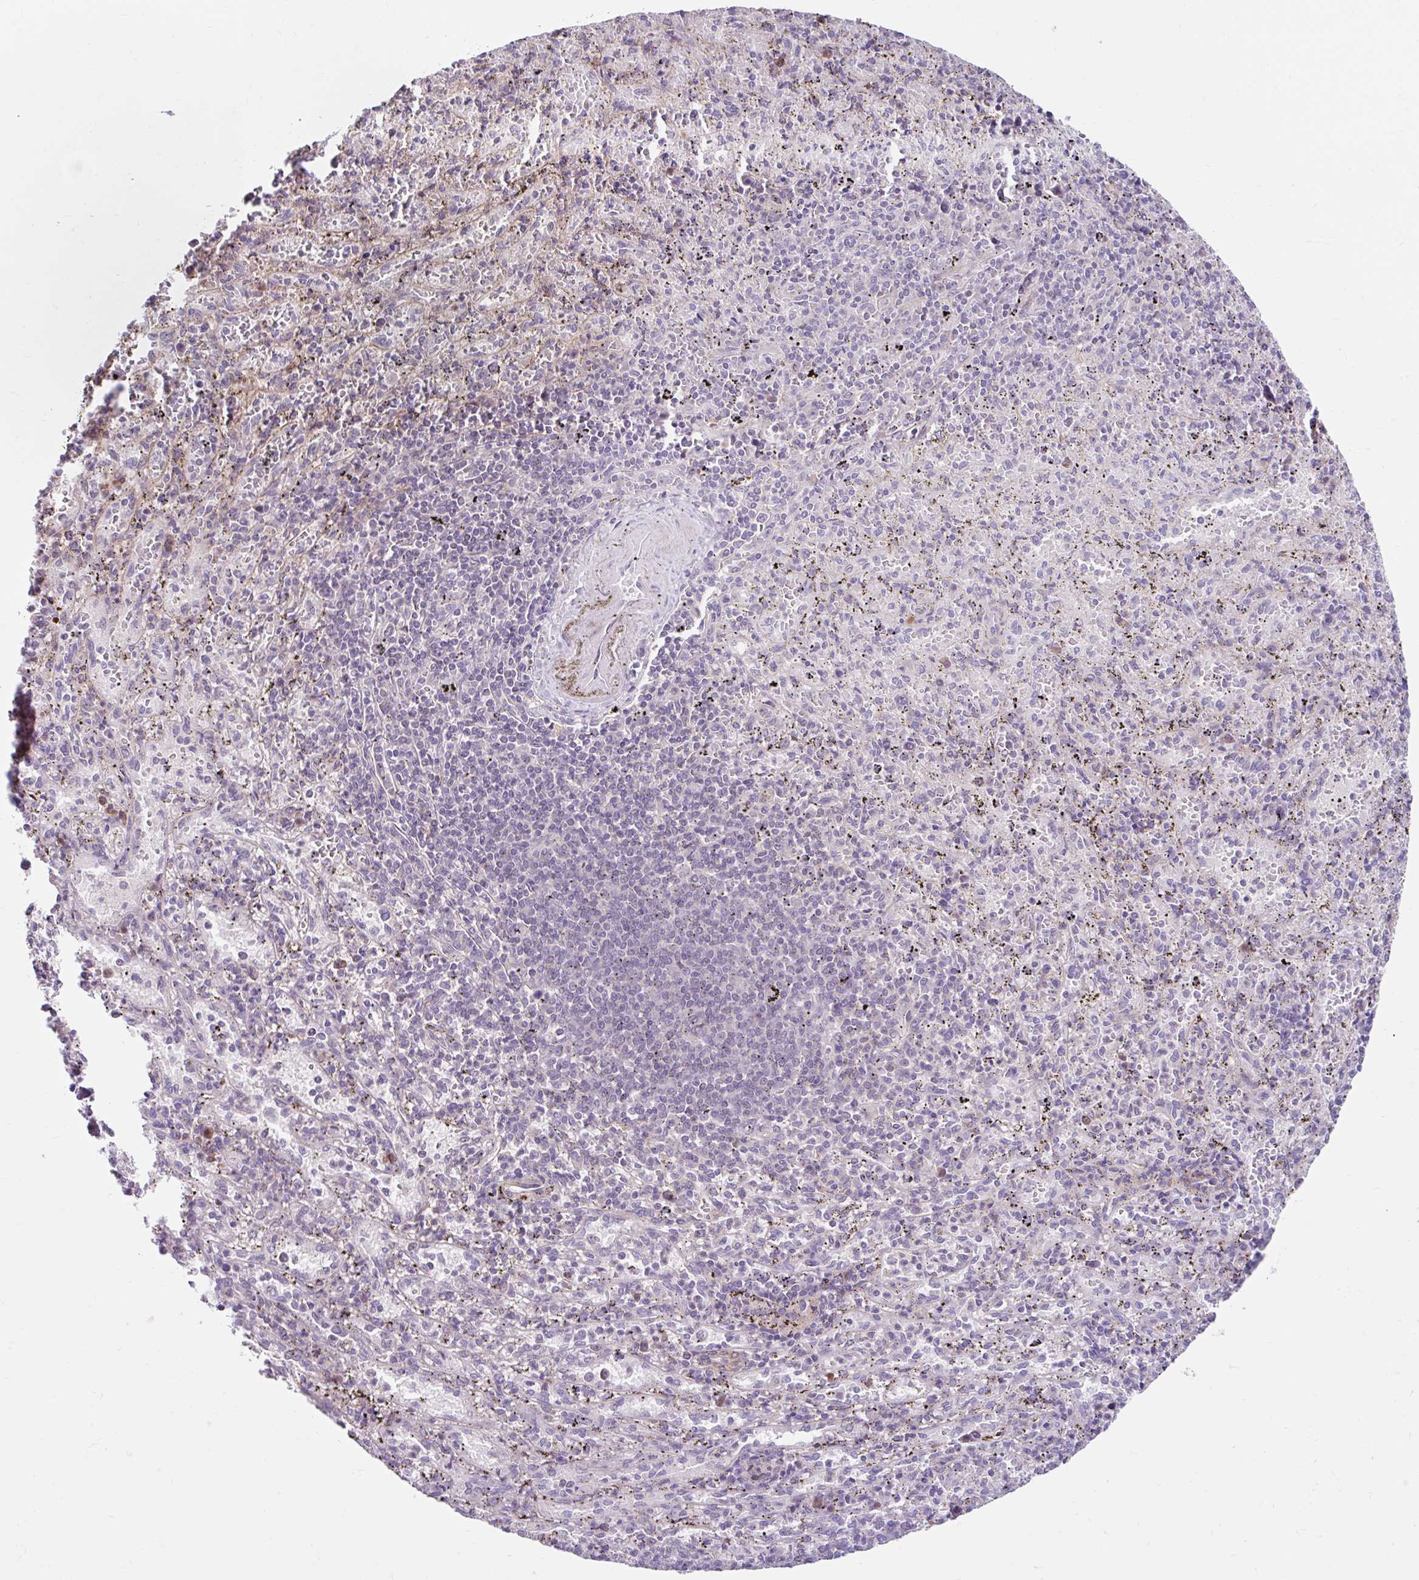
{"staining": {"intensity": "negative", "quantity": "none", "location": "none"}, "tissue": "spleen", "cell_type": "Cells in red pulp", "image_type": "normal", "snomed": [{"axis": "morphology", "description": "Normal tissue, NOS"}, {"axis": "topography", "description": "Spleen"}], "caption": "IHC micrograph of unremarkable spleen: spleen stained with DAB (3,3'-diaminobenzidine) shows no significant protein staining in cells in red pulp.", "gene": "NT5C1B", "patient": {"sex": "male", "age": 57}}